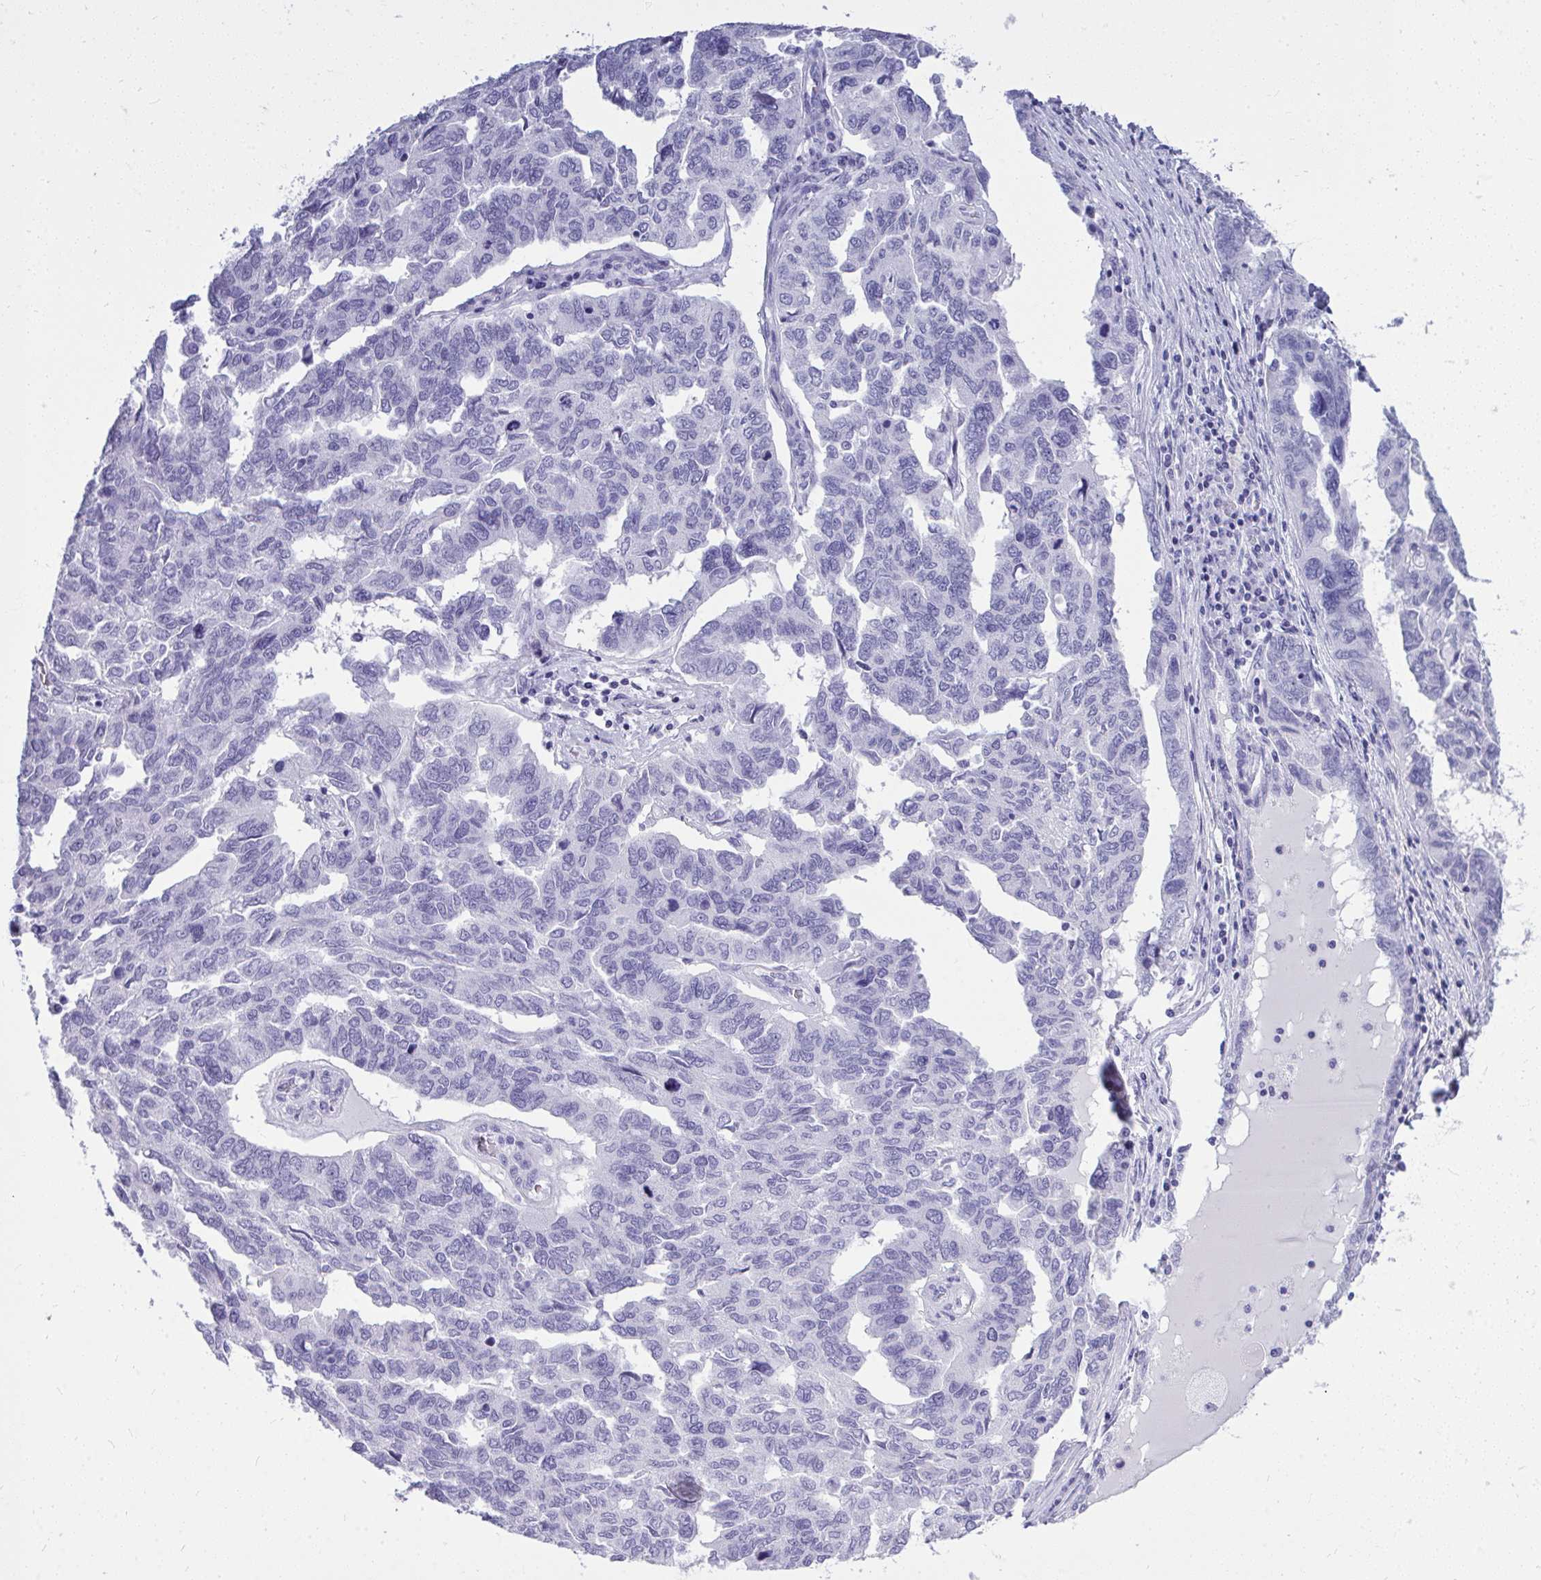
{"staining": {"intensity": "negative", "quantity": "none", "location": "none"}, "tissue": "ovarian cancer", "cell_type": "Tumor cells", "image_type": "cancer", "snomed": [{"axis": "morphology", "description": "Cystadenocarcinoma, serous, NOS"}, {"axis": "topography", "description": "Ovary"}], "caption": "Immunohistochemical staining of human ovarian serous cystadenocarcinoma shows no significant staining in tumor cells.", "gene": "PRM2", "patient": {"sex": "female", "age": 64}}